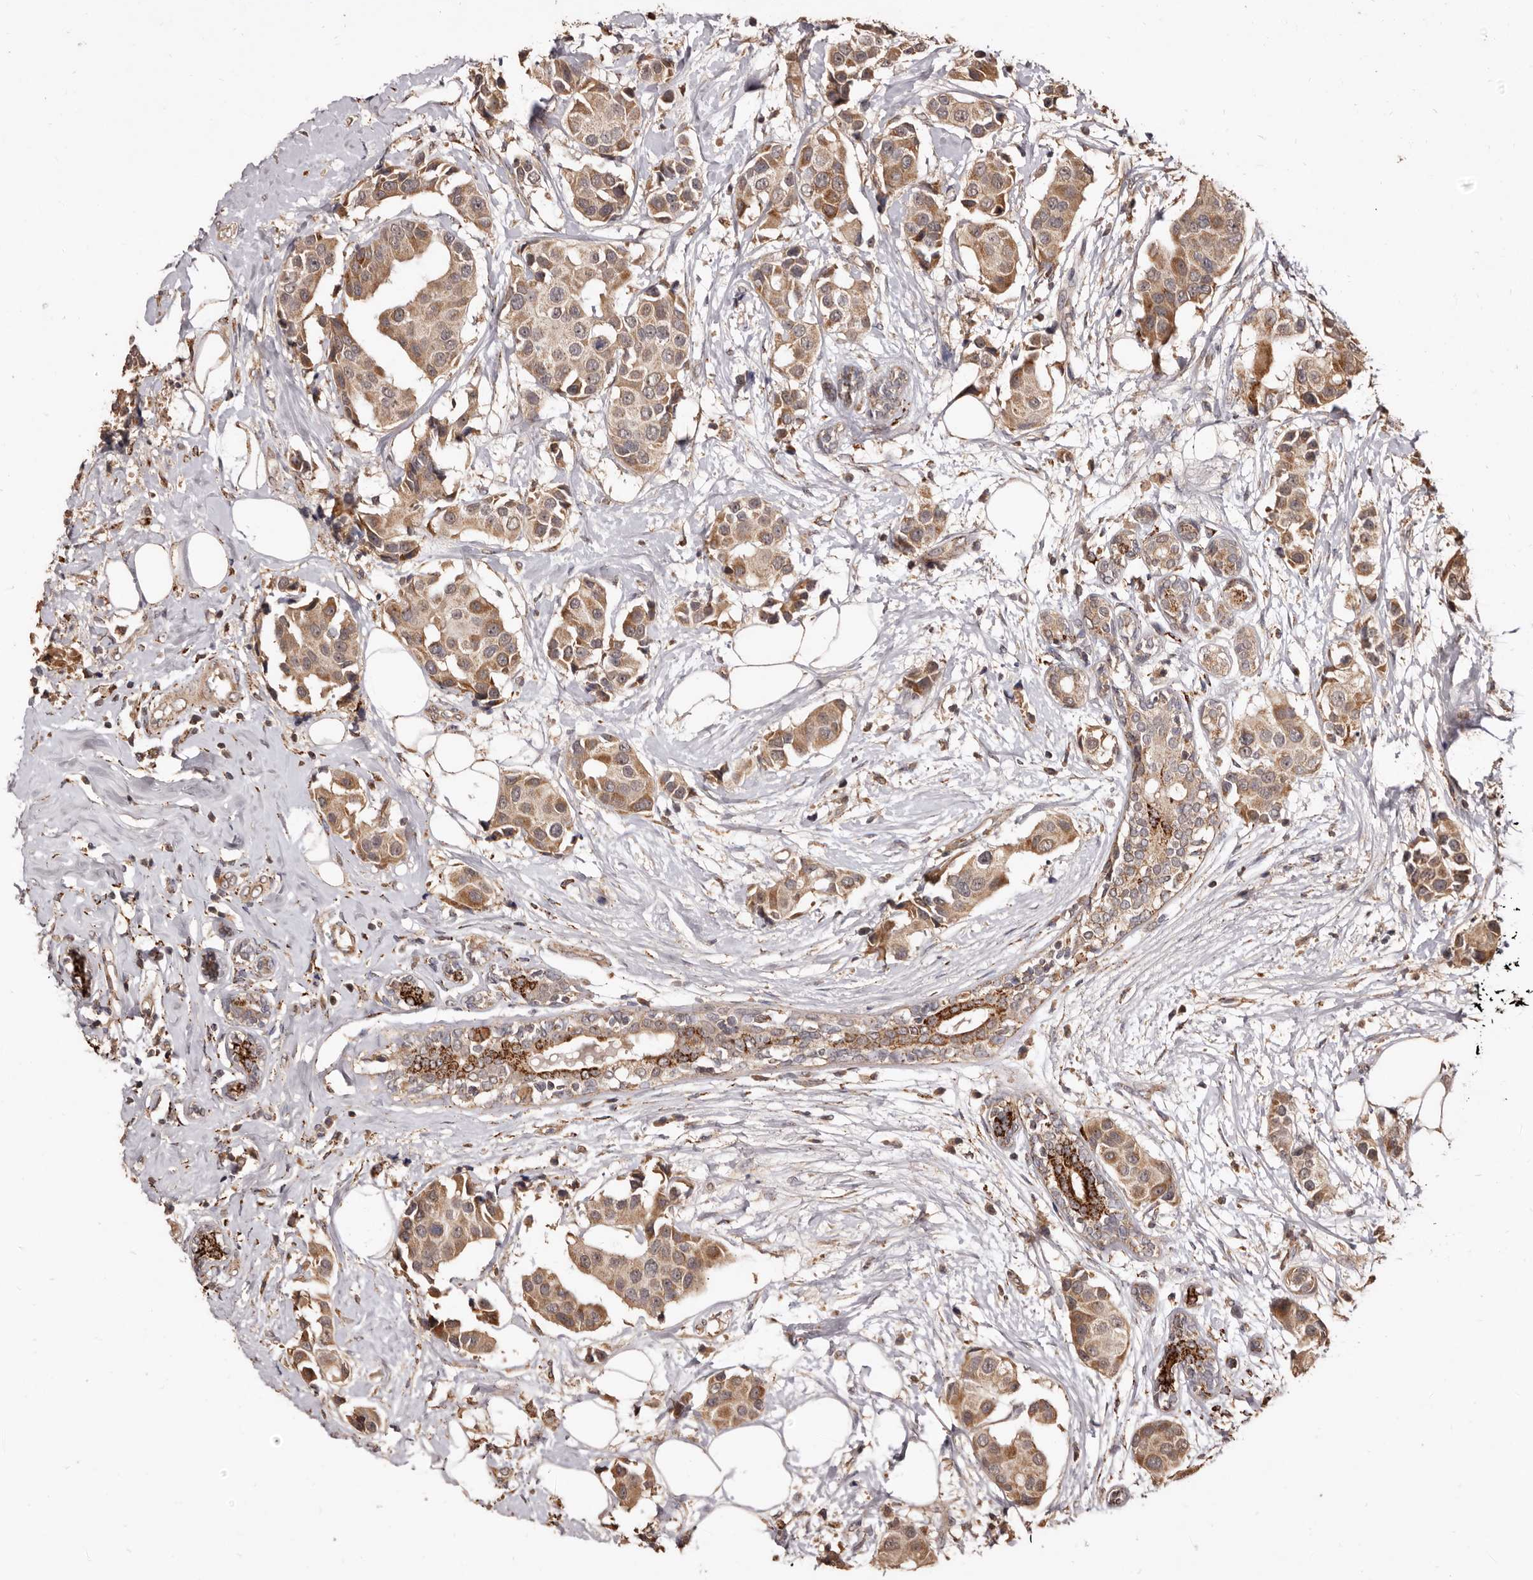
{"staining": {"intensity": "moderate", "quantity": ">75%", "location": "cytoplasmic/membranous"}, "tissue": "breast cancer", "cell_type": "Tumor cells", "image_type": "cancer", "snomed": [{"axis": "morphology", "description": "Normal tissue, NOS"}, {"axis": "morphology", "description": "Duct carcinoma"}, {"axis": "topography", "description": "Breast"}], "caption": "A histopathology image of breast cancer (infiltrating ductal carcinoma) stained for a protein exhibits moderate cytoplasmic/membranous brown staining in tumor cells.", "gene": "AKAP7", "patient": {"sex": "female", "age": 39}}